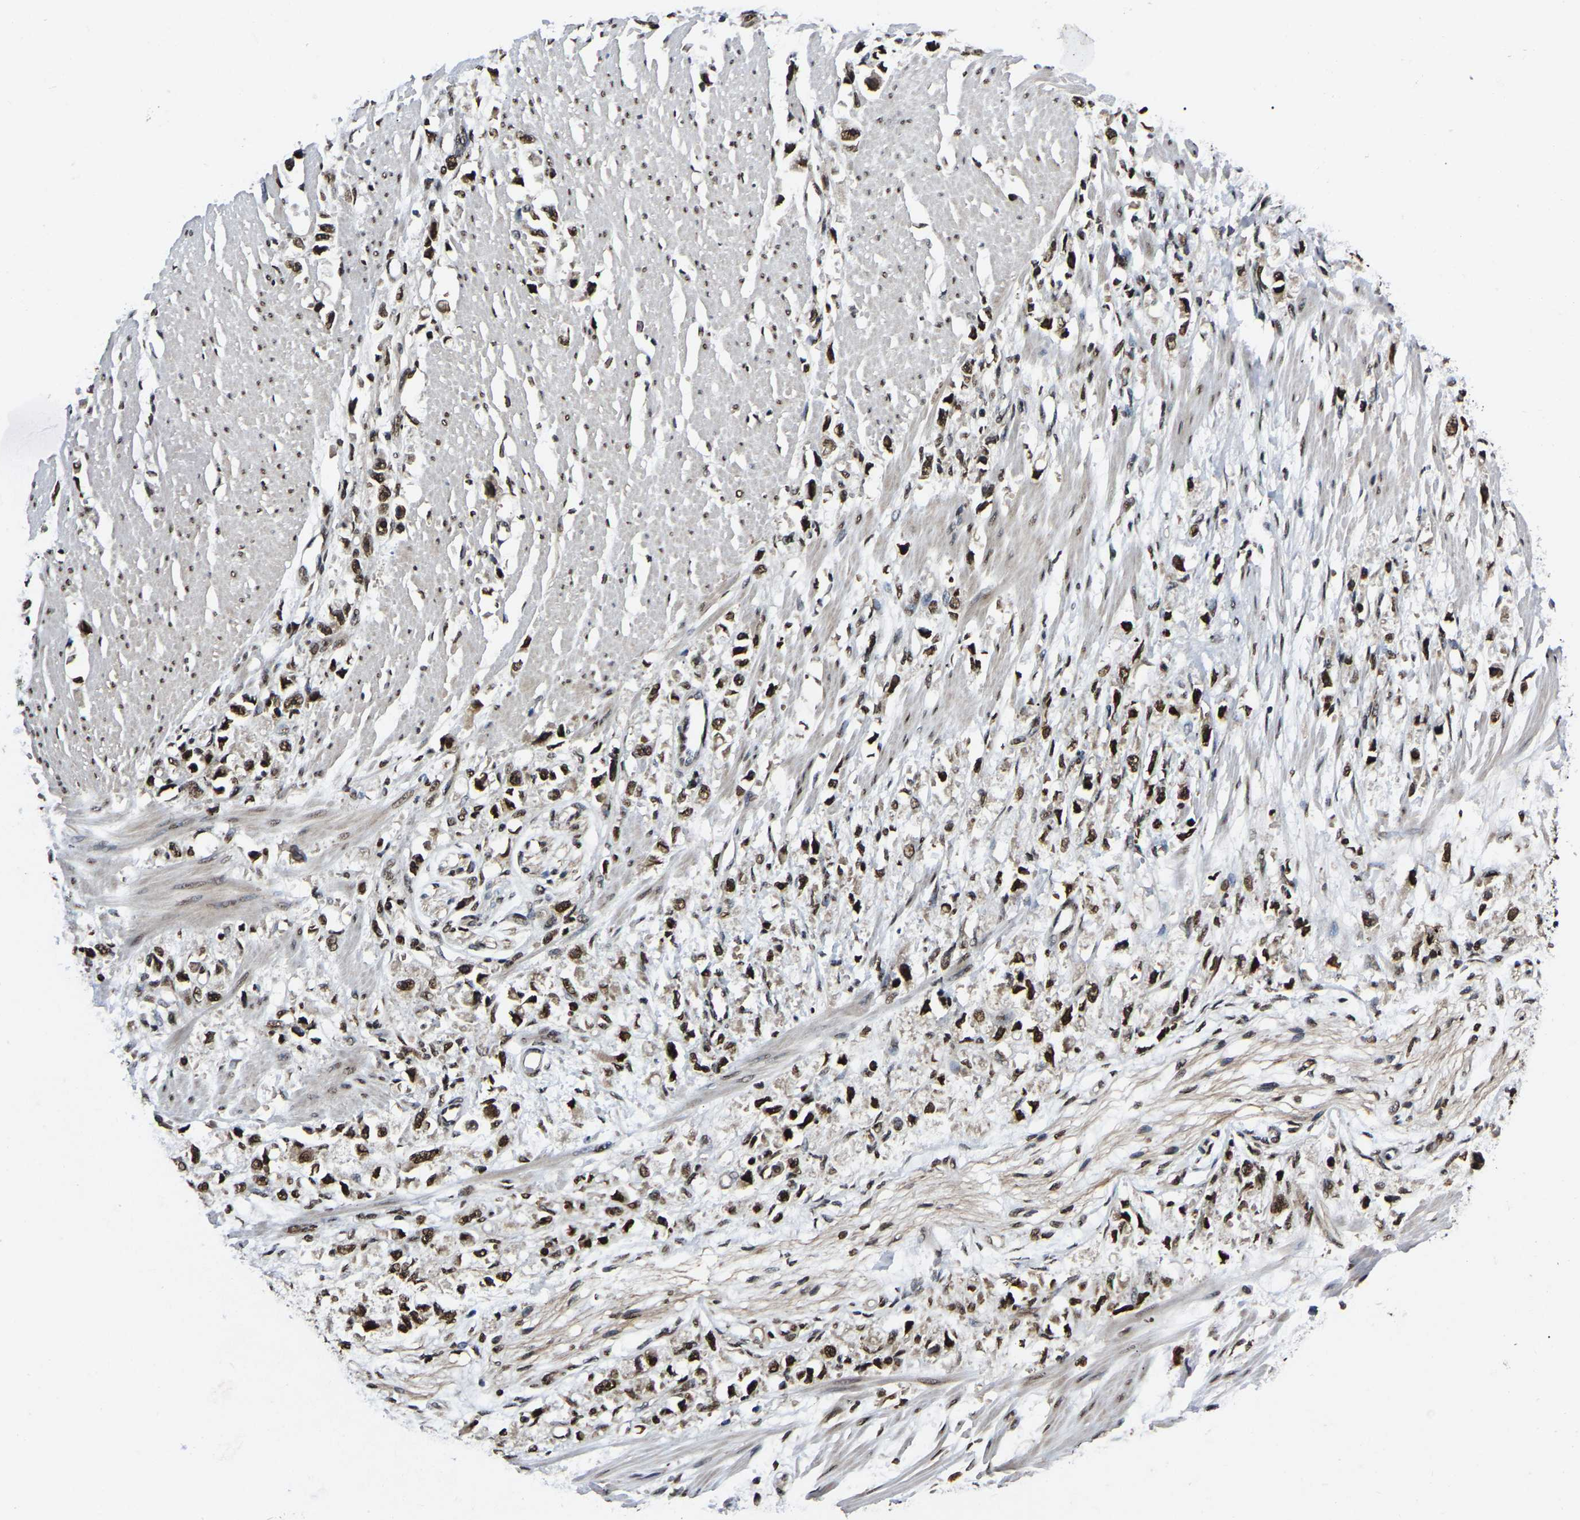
{"staining": {"intensity": "strong", "quantity": ">75%", "location": "nuclear"}, "tissue": "stomach cancer", "cell_type": "Tumor cells", "image_type": "cancer", "snomed": [{"axis": "morphology", "description": "Adenocarcinoma, NOS"}, {"axis": "topography", "description": "Stomach"}], "caption": "A high amount of strong nuclear staining is seen in approximately >75% of tumor cells in stomach cancer (adenocarcinoma) tissue.", "gene": "TRIM35", "patient": {"sex": "female", "age": 59}}